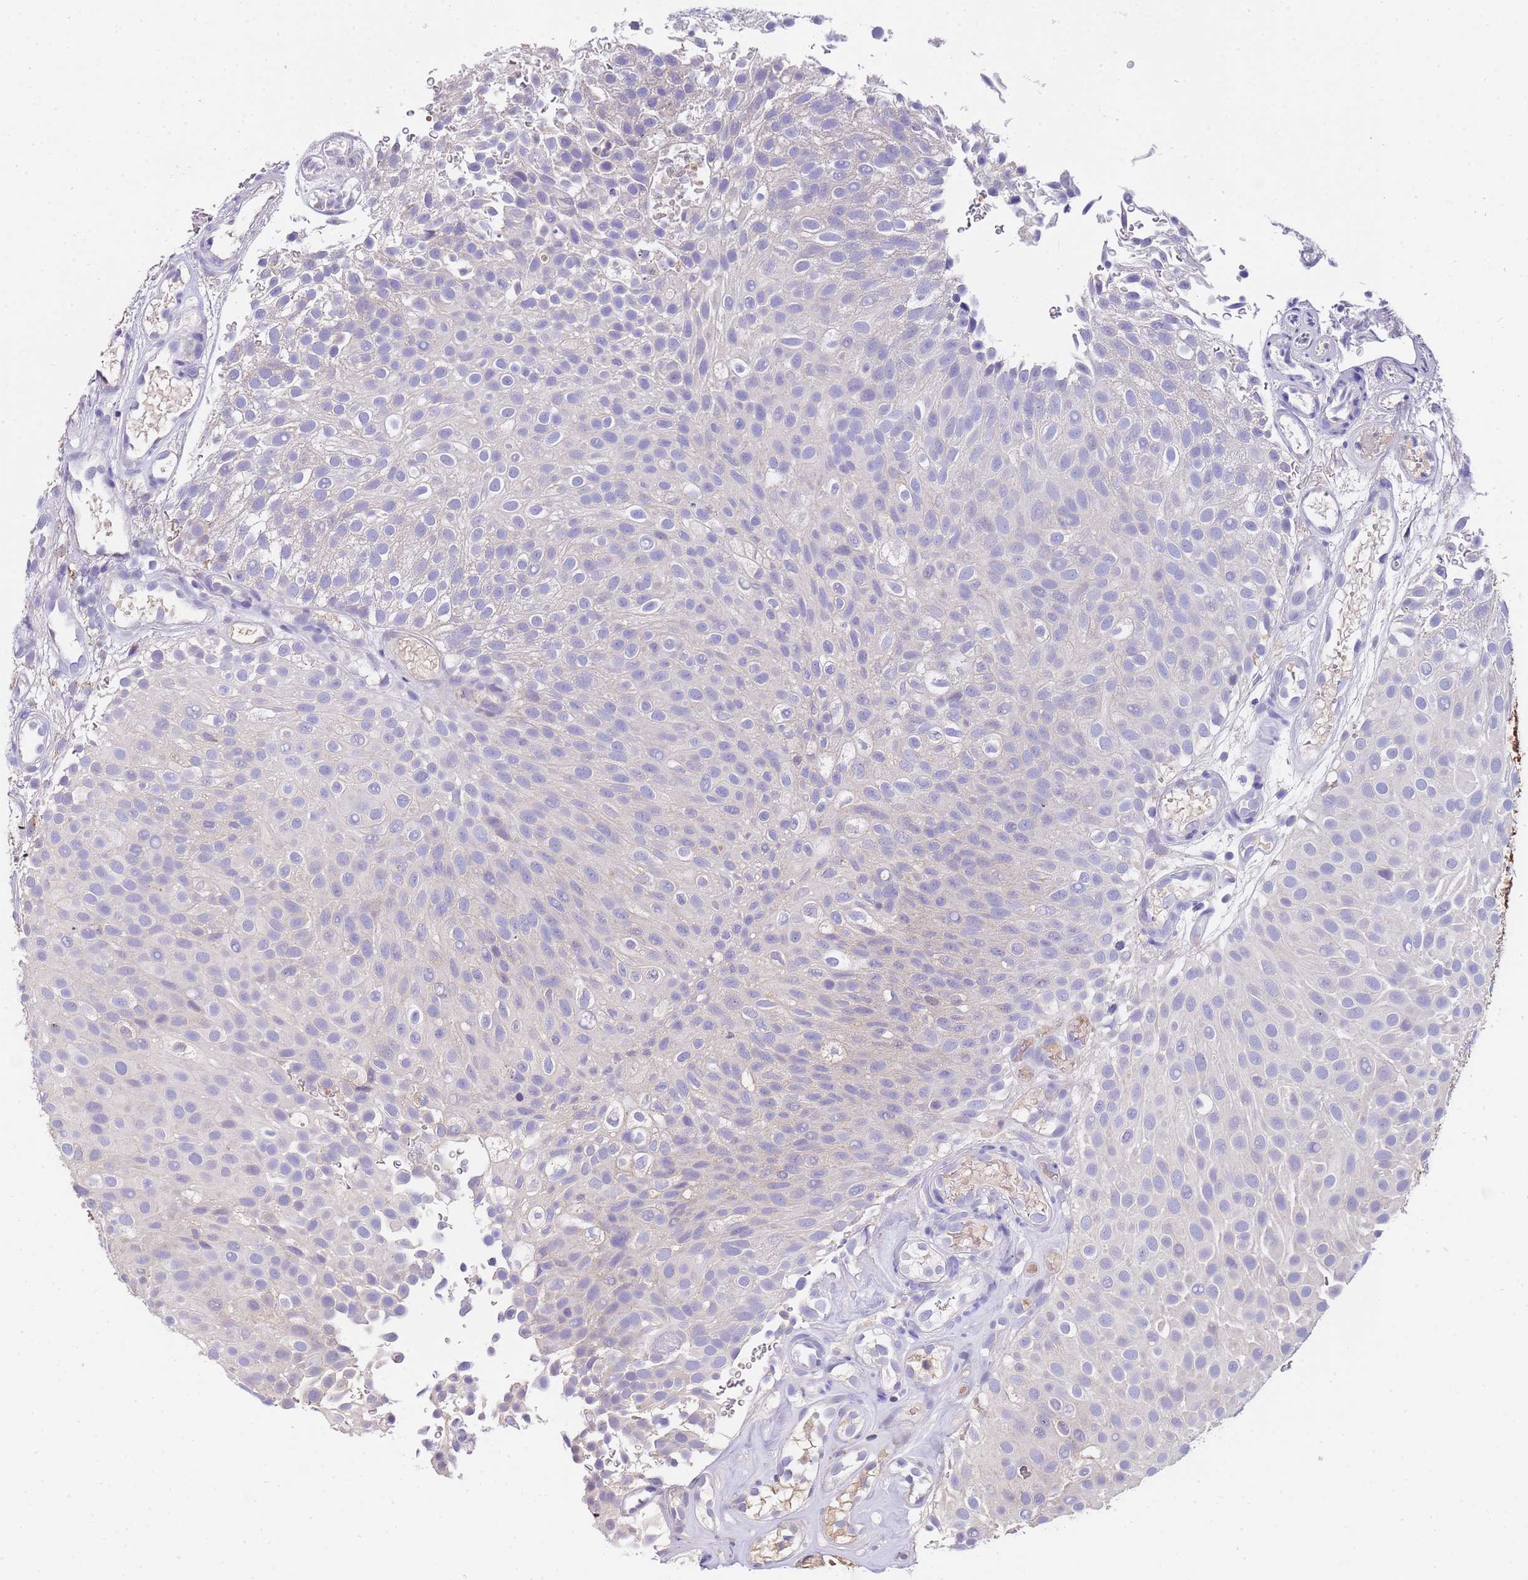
{"staining": {"intensity": "negative", "quantity": "none", "location": "none"}, "tissue": "urothelial cancer", "cell_type": "Tumor cells", "image_type": "cancer", "snomed": [{"axis": "morphology", "description": "Urothelial carcinoma, Low grade"}, {"axis": "topography", "description": "Urinary bladder"}], "caption": "Protein analysis of urothelial cancer exhibits no significant positivity in tumor cells.", "gene": "SLC24A3", "patient": {"sex": "male", "age": 78}}